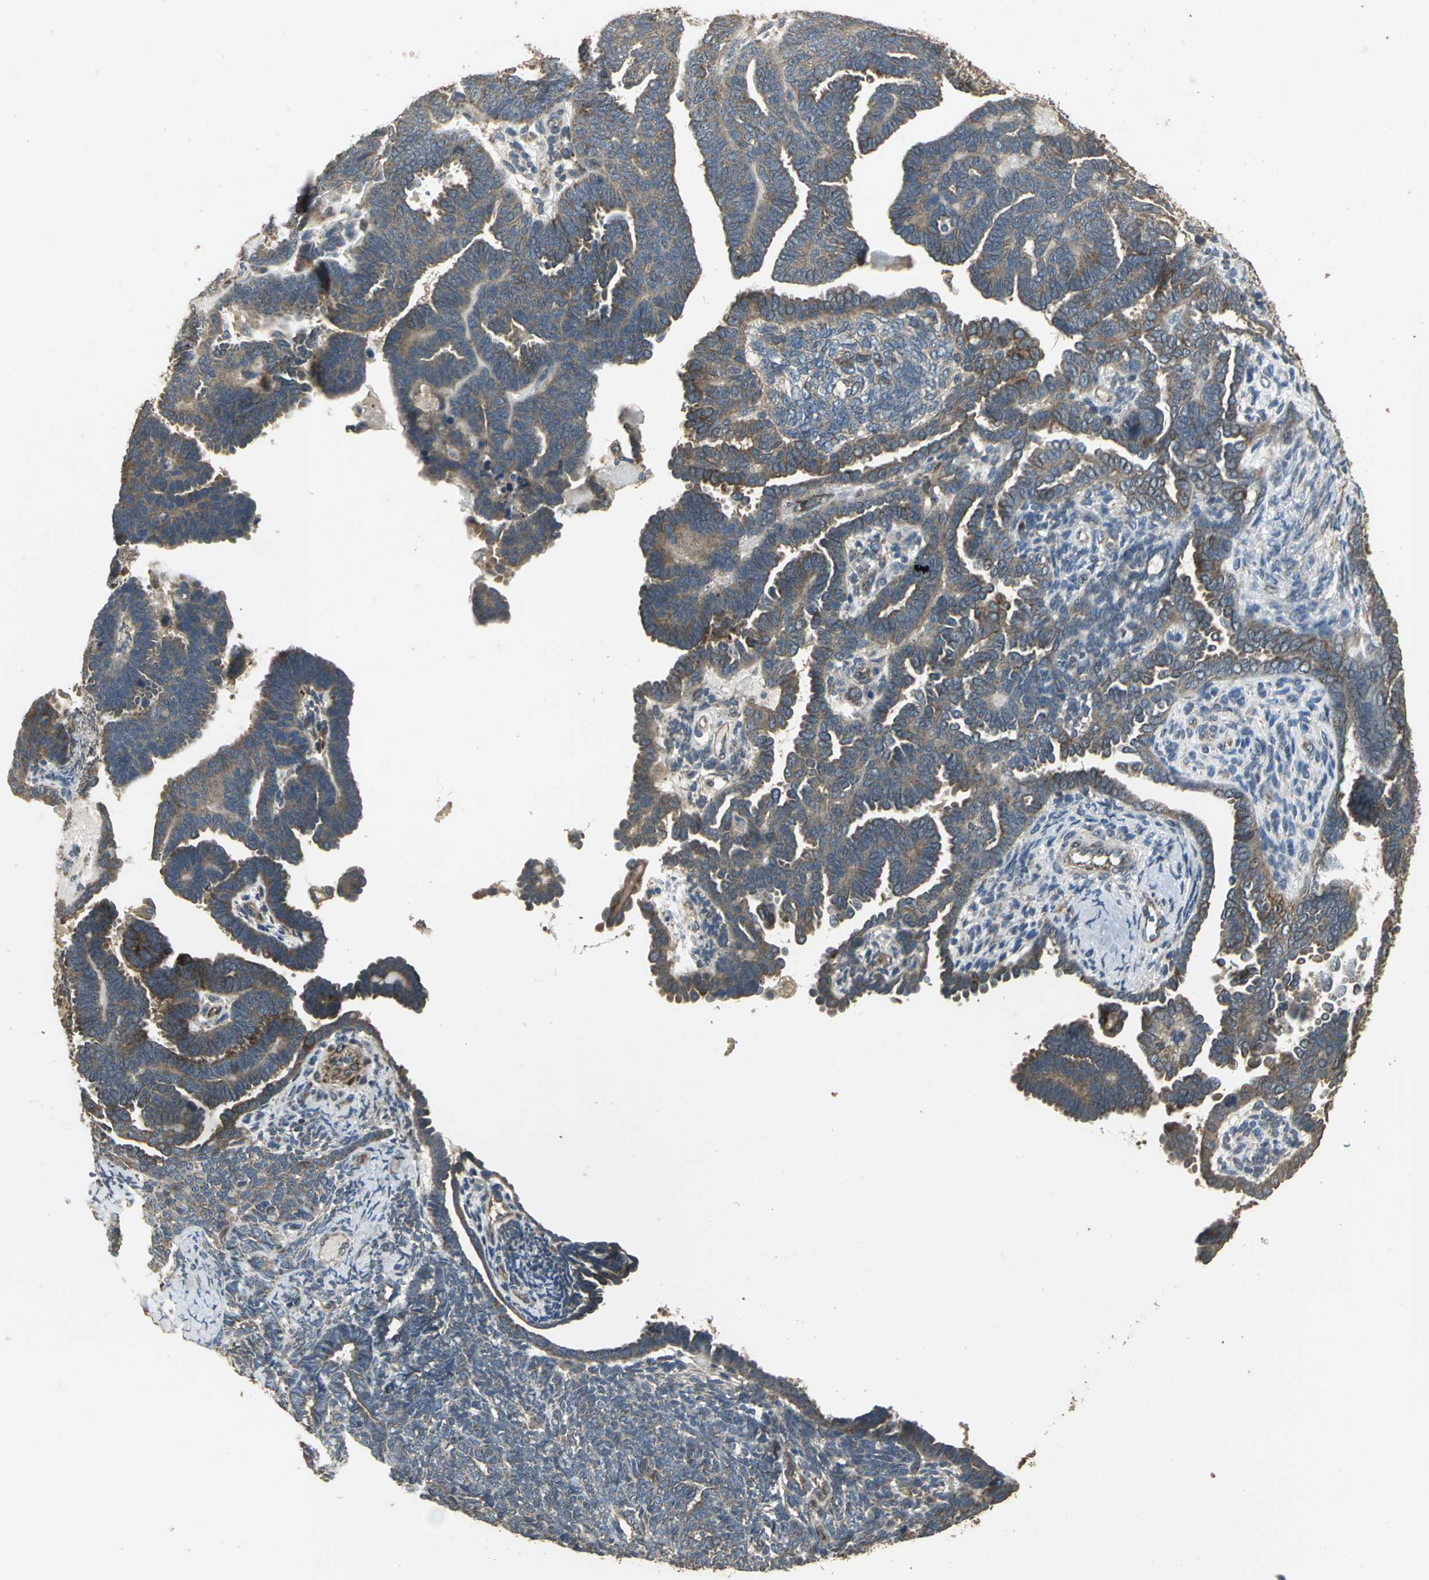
{"staining": {"intensity": "strong", "quantity": ">75%", "location": "cytoplasmic/membranous"}, "tissue": "endometrial cancer", "cell_type": "Tumor cells", "image_type": "cancer", "snomed": [{"axis": "morphology", "description": "Neoplasm, malignant, NOS"}, {"axis": "topography", "description": "Endometrium"}], "caption": "There is high levels of strong cytoplasmic/membranous staining in tumor cells of endometrial cancer, as demonstrated by immunohistochemical staining (brown color).", "gene": "KANK1", "patient": {"sex": "female", "age": 74}}